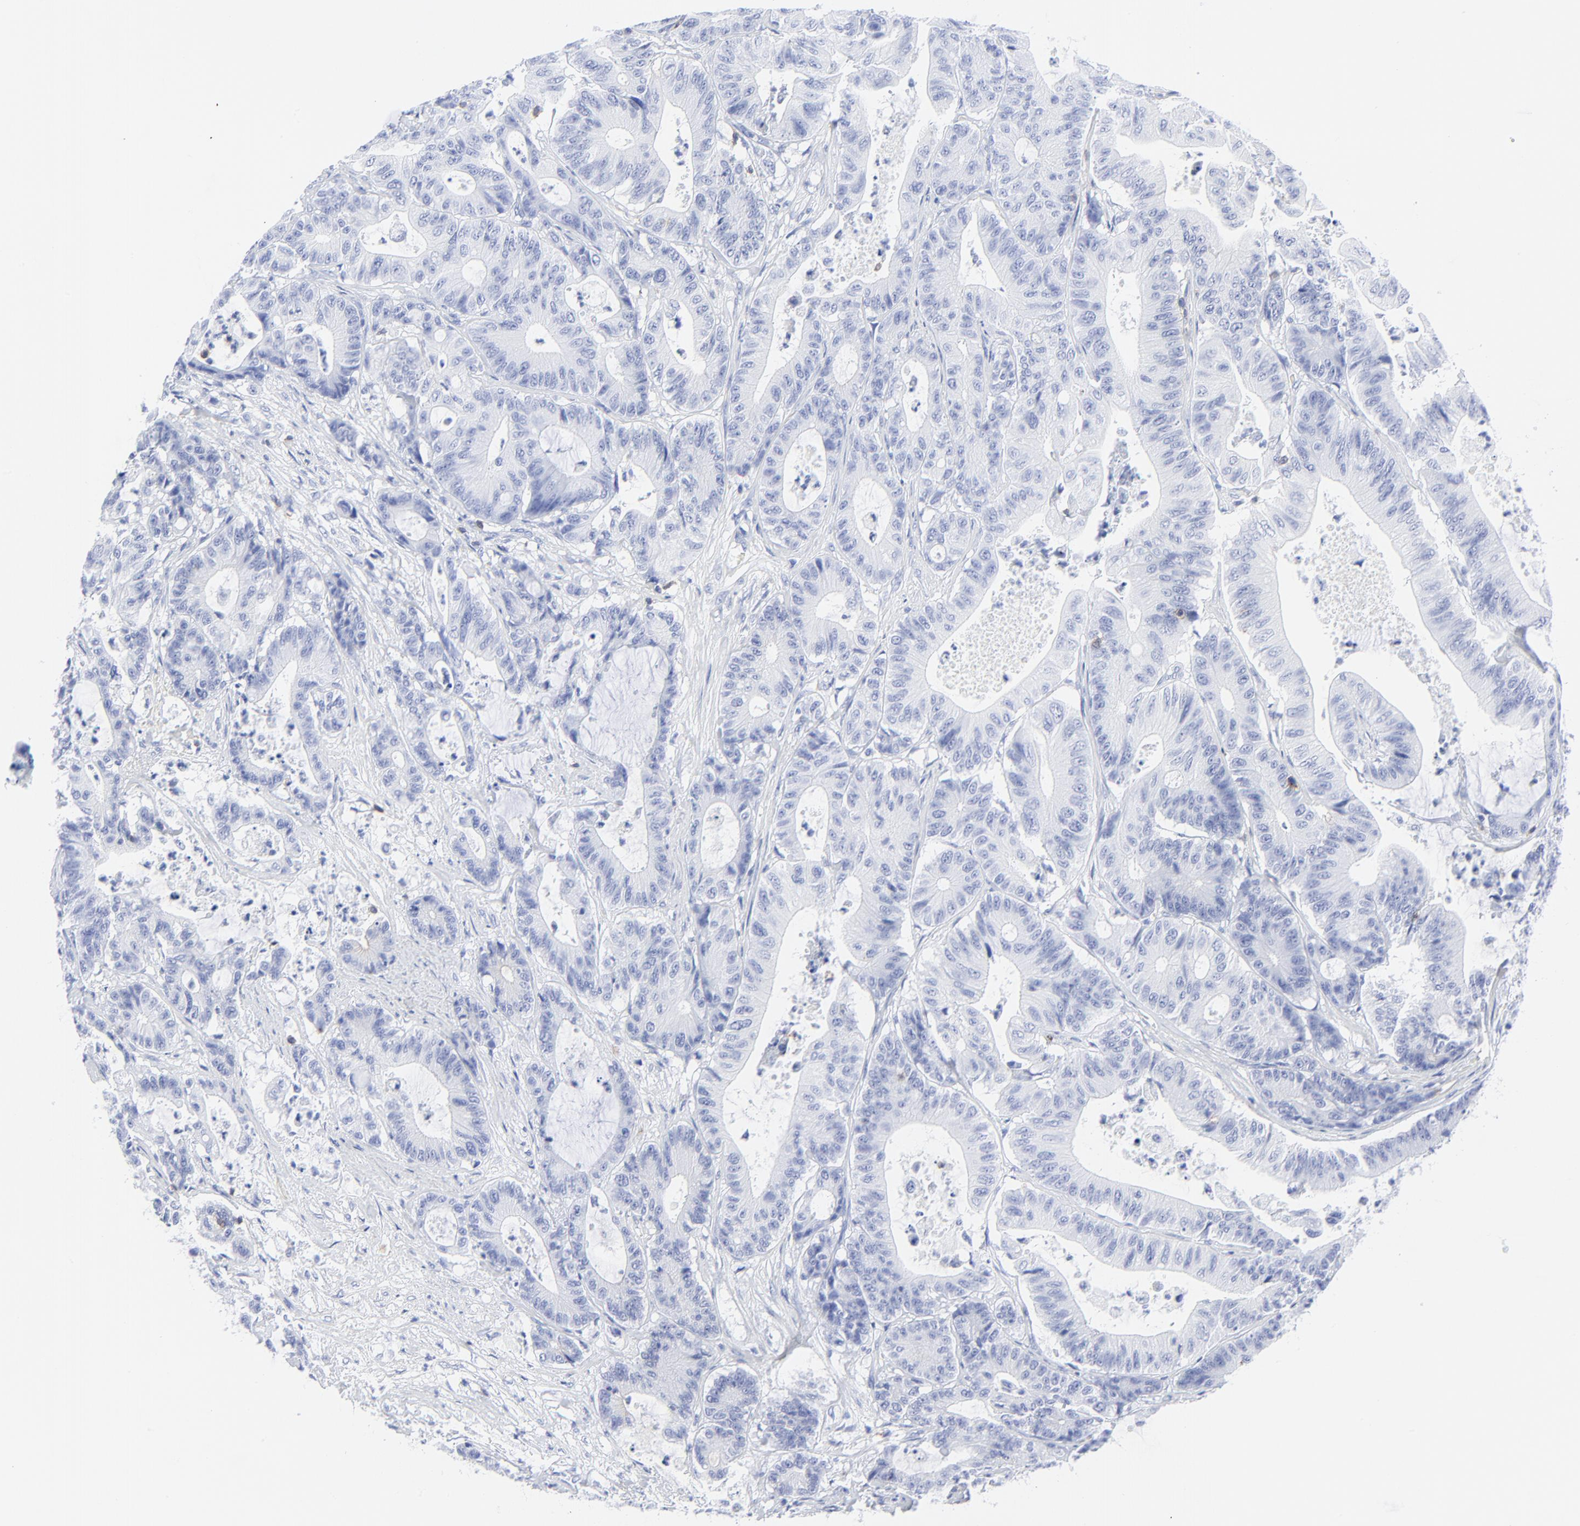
{"staining": {"intensity": "negative", "quantity": "none", "location": "none"}, "tissue": "colorectal cancer", "cell_type": "Tumor cells", "image_type": "cancer", "snomed": [{"axis": "morphology", "description": "Adenocarcinoma, NOS"}, {"axis": "topography", "description": "Colon"}], "caption": "A high-resolution photomicrograph shows IHC staining of colorectal cancer, which reveals no significant staining in tumor cells.", "gene": "LCK", "patient": {"sex": "female", "age": 84}}